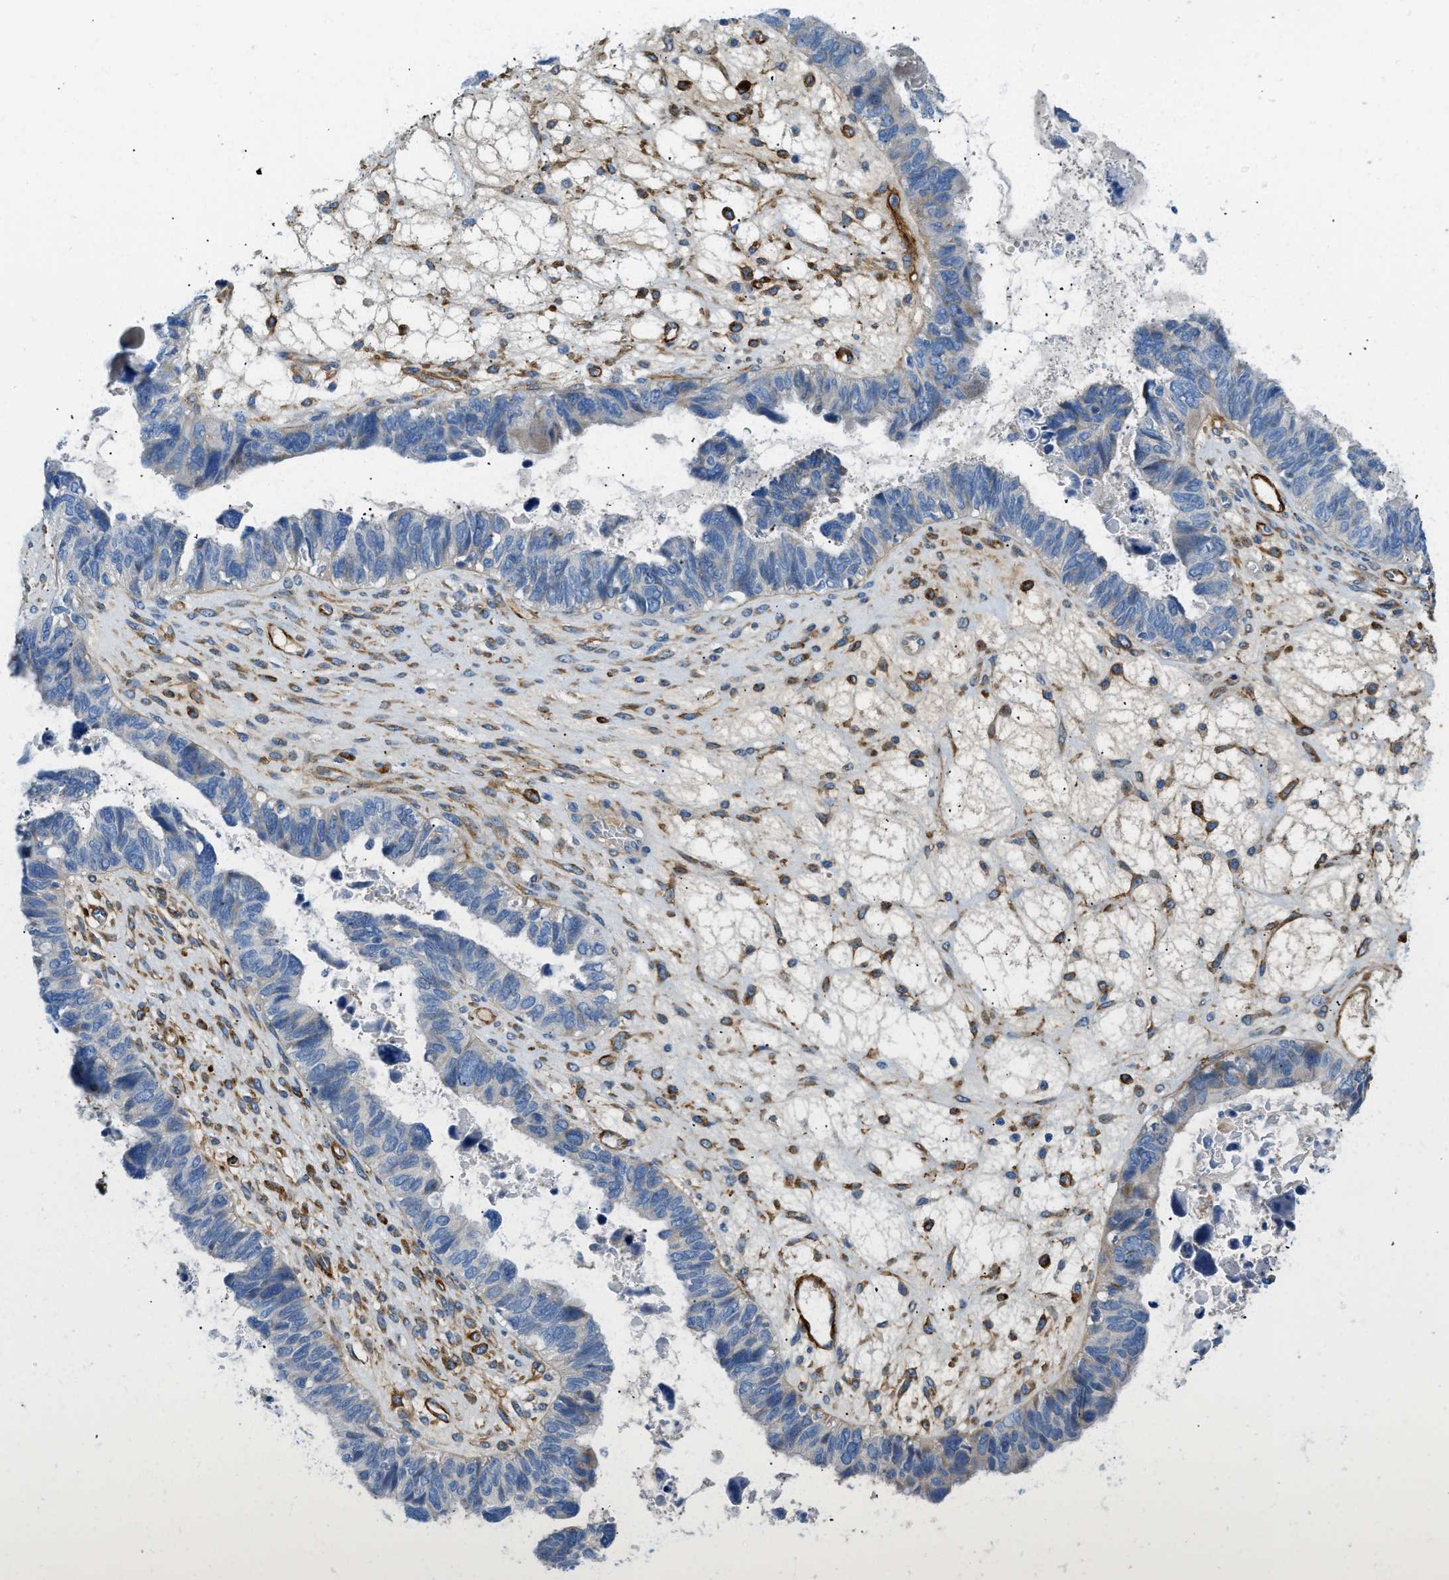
{"staining": {"intensity": "negative", "quantity": "none", "location": "none"}, "tissue": "ovarian cancer", "cell_type": "Tumor cells", "image_type": "cancer", "snomed": [{"axis": "morphology", "description": "Cystadenocarcinoma, serous, NOS"}, {"axis": "topography", "description": "Ovary"}], "caption": "Ovarian serous cystadenocarcinoma was stained to show a protein in brown. There is no significant expression in tumor cells.", "gene": "COL15A1", "patient": {"sex": "female", "age": 79}}